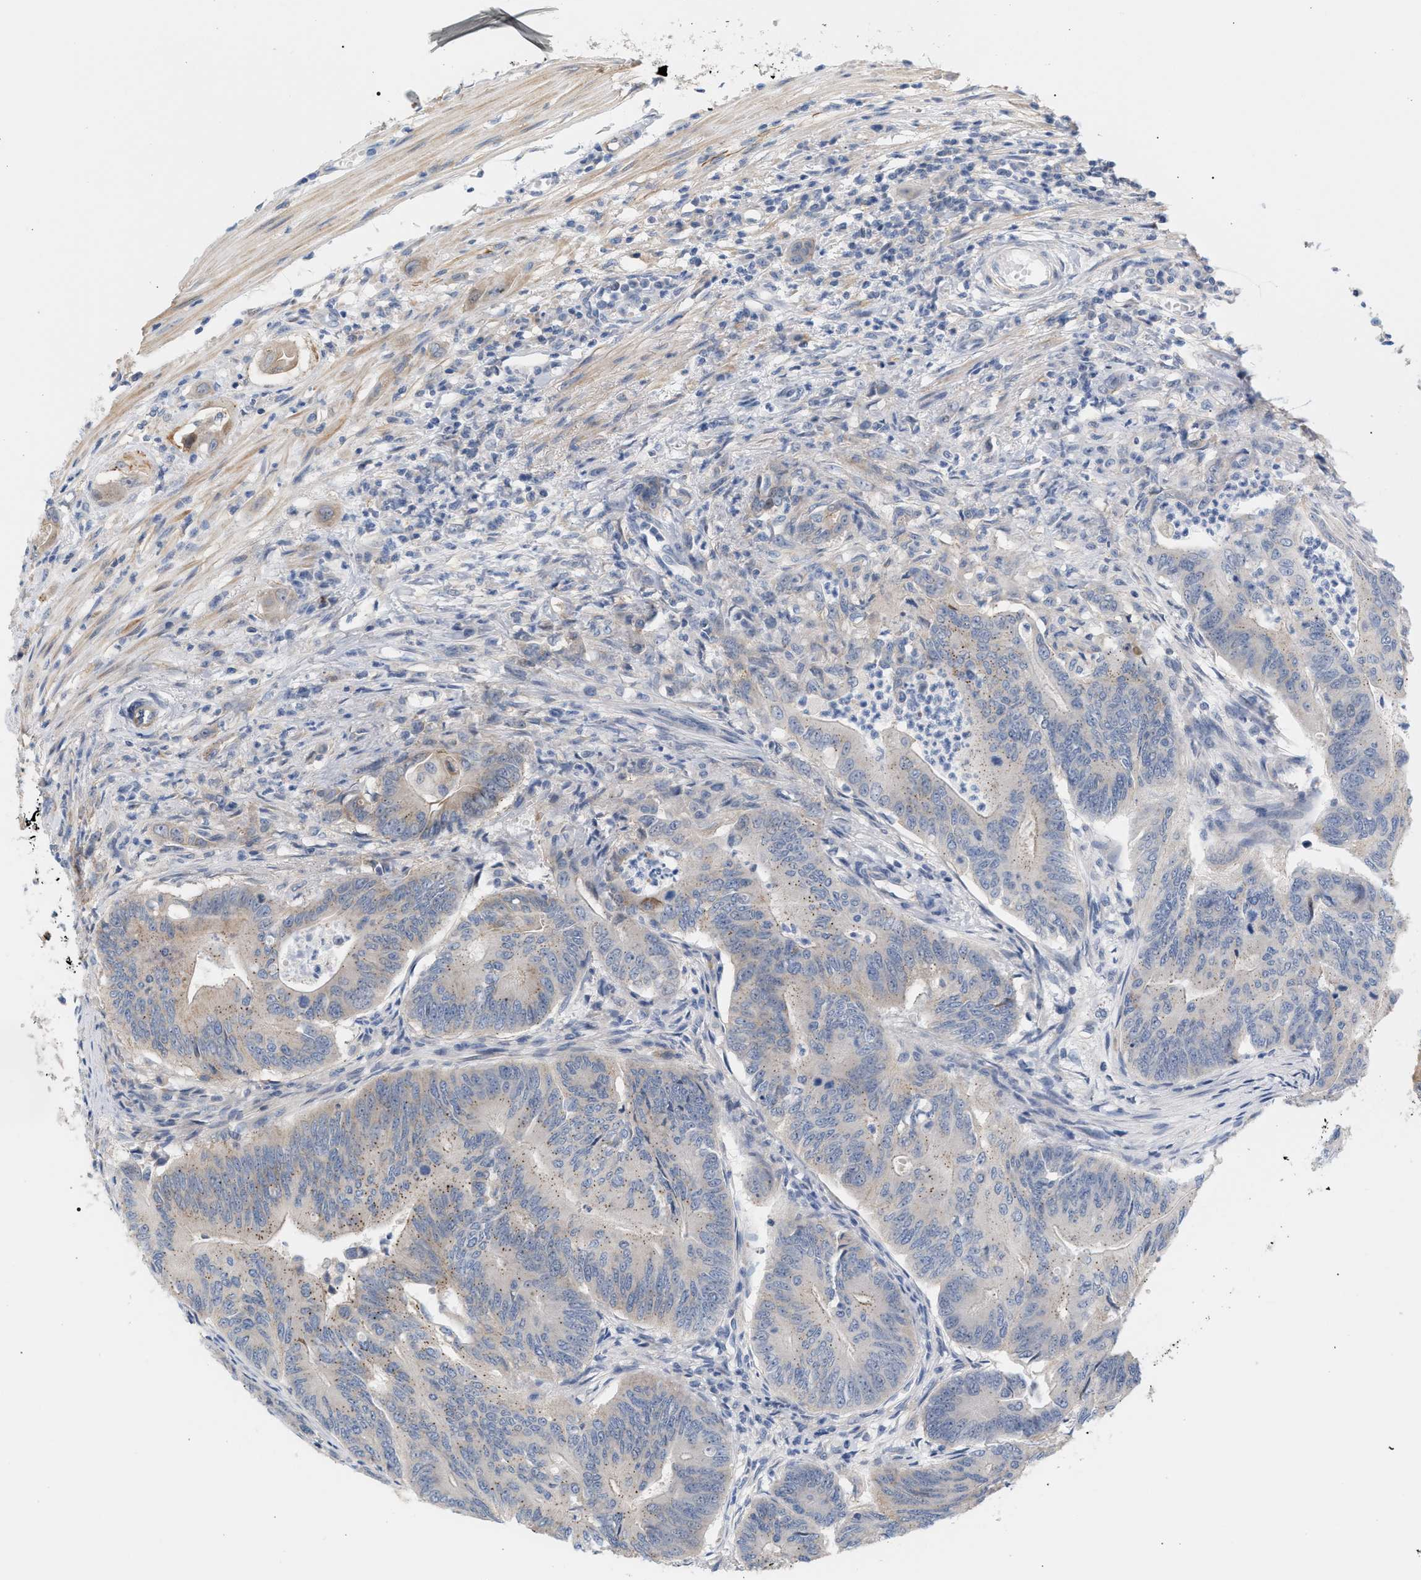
{"staining": {"intensity": "weak", "quantity": "<25%", "location": "cytoplasmic/membranous"}, "tissue": "colorectal cancer", "cell_type": "Tumor cells", "image_type": "cancer", "snomed": [{"axis": "morphology", "description": "Adenoma, NOS"}, {"axis": "morphology", "description": "Adenocarcinoma, NOS"}, {"axis": "topography", "description": "Colon"}], "caption": "IHC of human colorectal adenoma exhibits no positivity in tumor cells.", "gene": "LRCH1", "patient": {"sex": "male", "age": 79}}